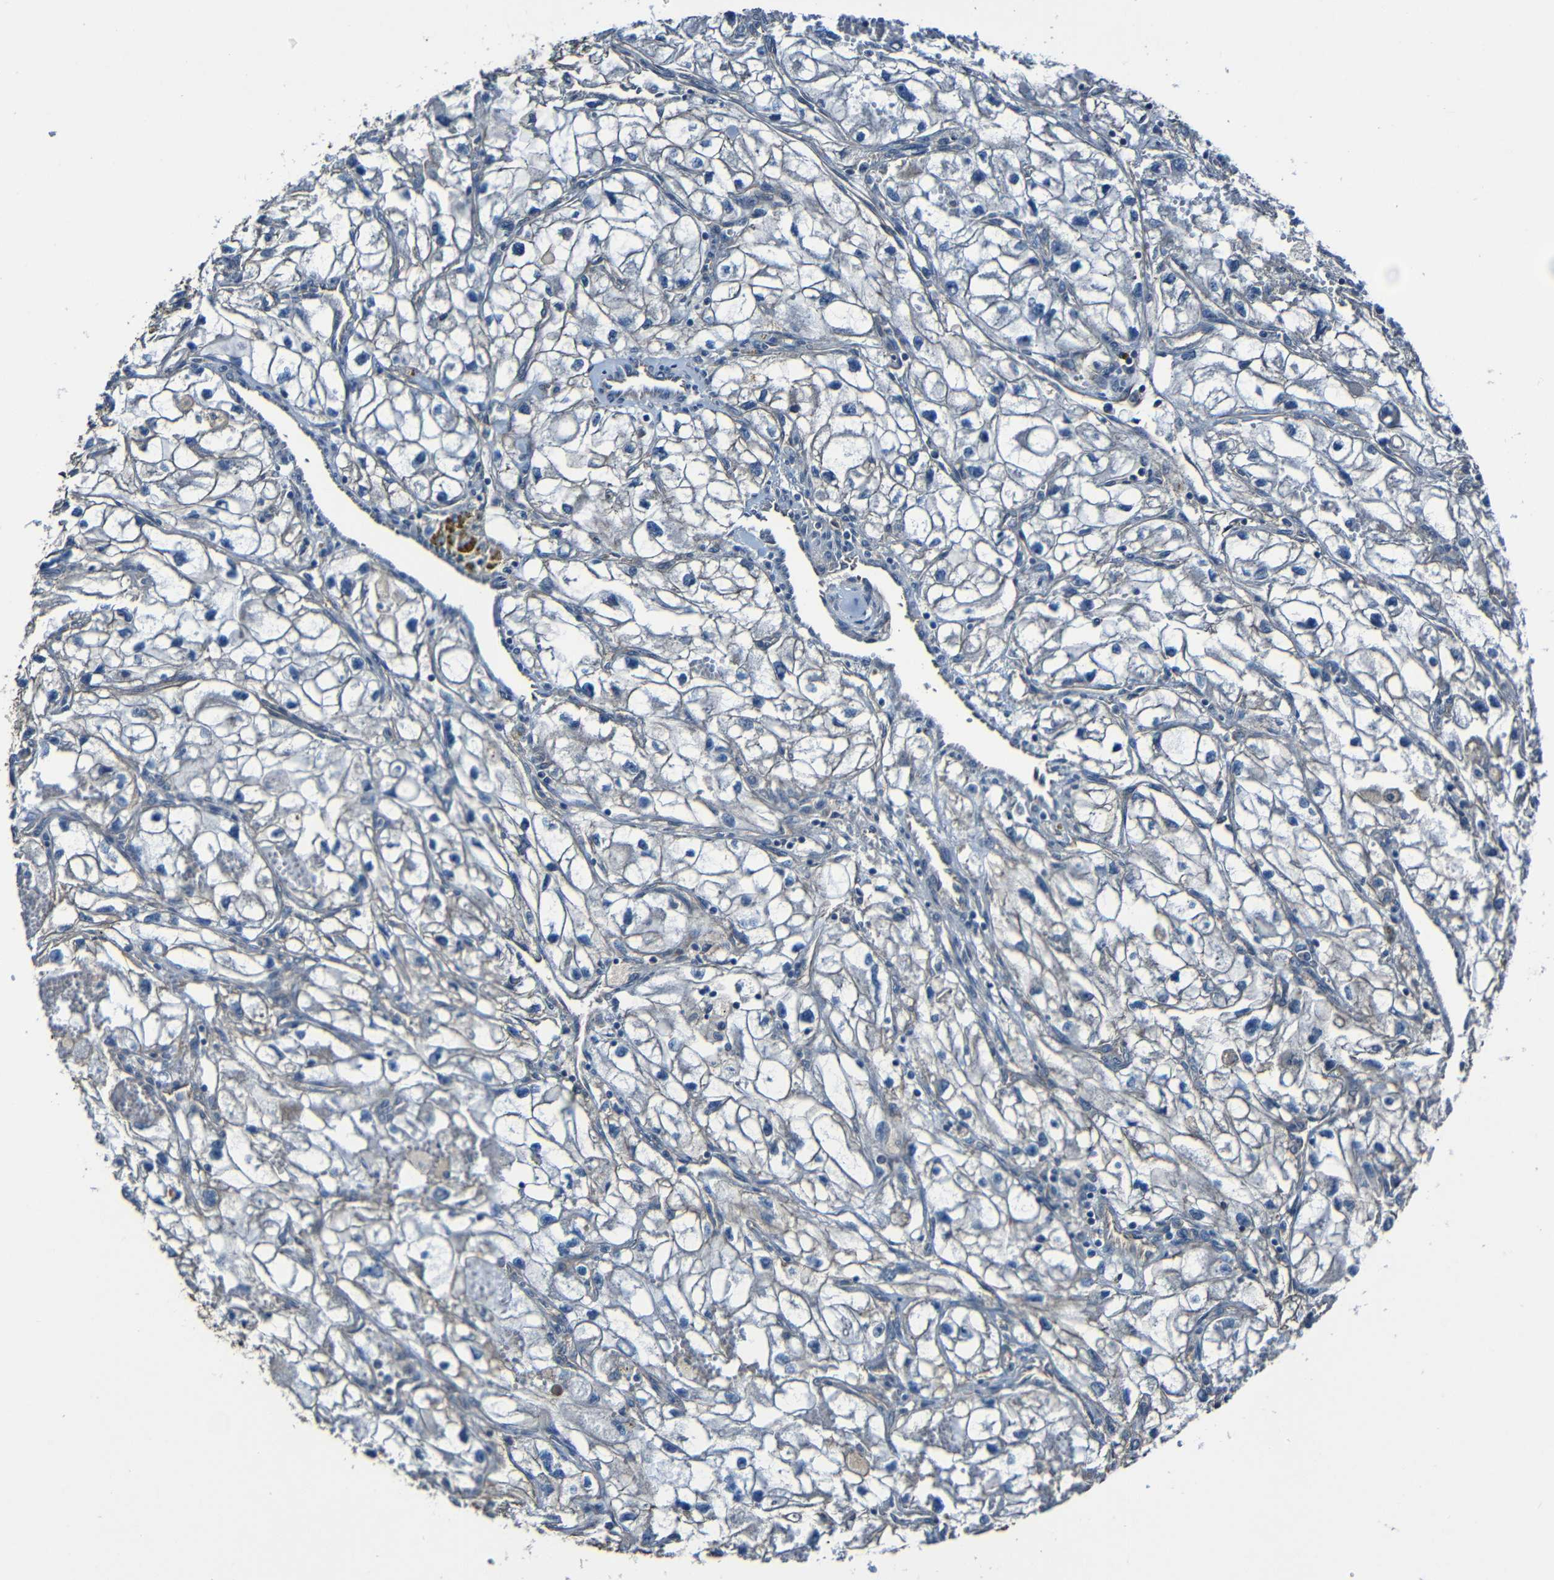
{"staining": {"intensity": "negative", "quantity": "none", "location": "none"}, "tissue": "renal cancer", "cell_type": "Tumor cells", "image_type": "cancer", "snomed": [{"axis": "morphology", "description": "Adenocarcinoma, NOS"}, {"axis": "topography", "description": "Kidney"}], "caption": "A micrograph of renal cancer (adenocarcinoma) stained for a protein exhibits no brown staining in tumor cells. (IHC, brightfield microscopy, high magnification).", "gene": "LGR5", "patient": {"sex": "female", "age": 70}}